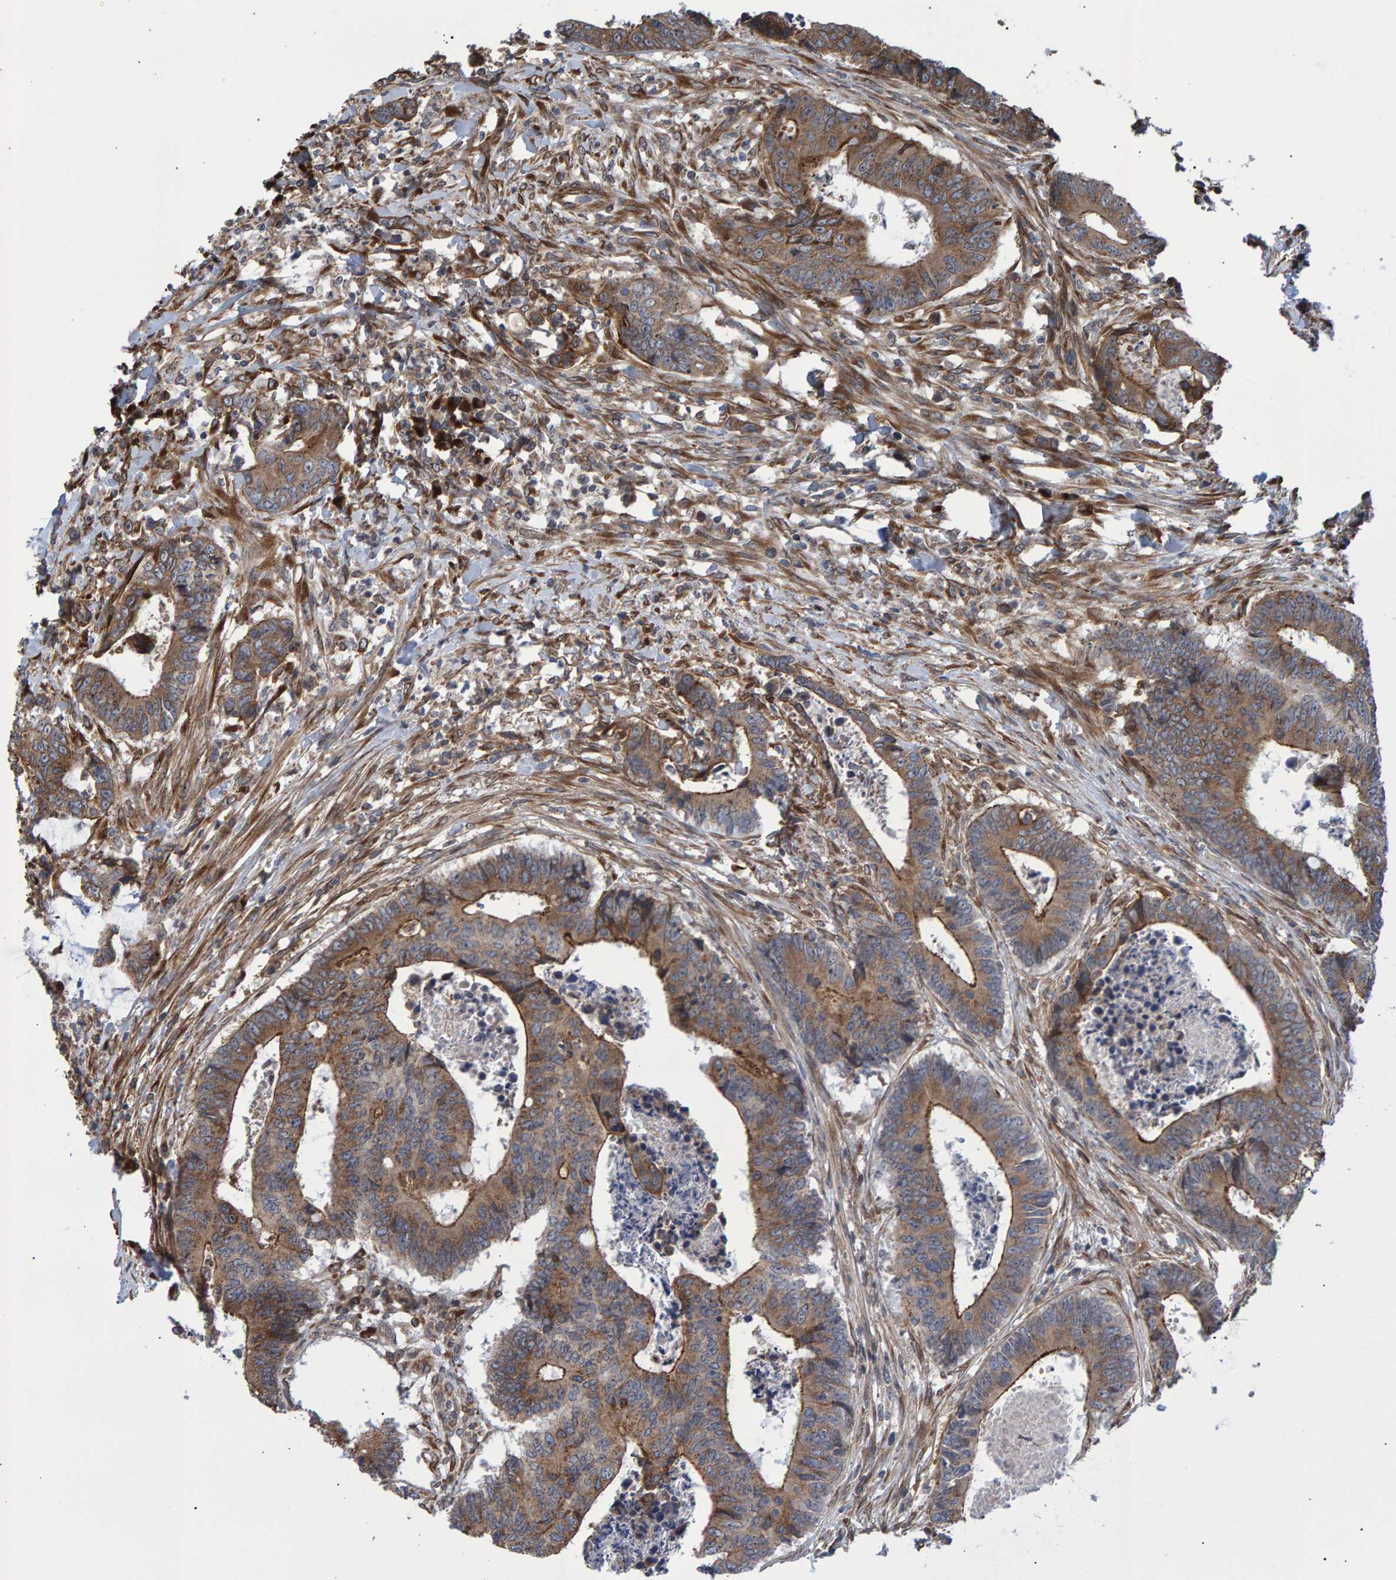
{"staining": {"intensity": "moderate", "quantity": ">75%", "location": "cytoplasmic/membranous"}, "tissue": "colorectal cancer", "cell_type": "Tumor cells", "image_type": "cancer", "snomed": [{"axis": "morphology", "description": "Adenocarcinoma, NOS"}, {"axis": "topography", "description": "Rectum"}], "caption": "A brown stain labels moderate cytoplasmic/membranous positivity of a protein in human colorectal adenocarcinoma tumor cells. Using DAB (brown) and hematoxylin (blue) stains, captured at high magnification using brightfield microscopy.", "gene": "FAM117A", "patient": {"sex": "male", "age": 84}}